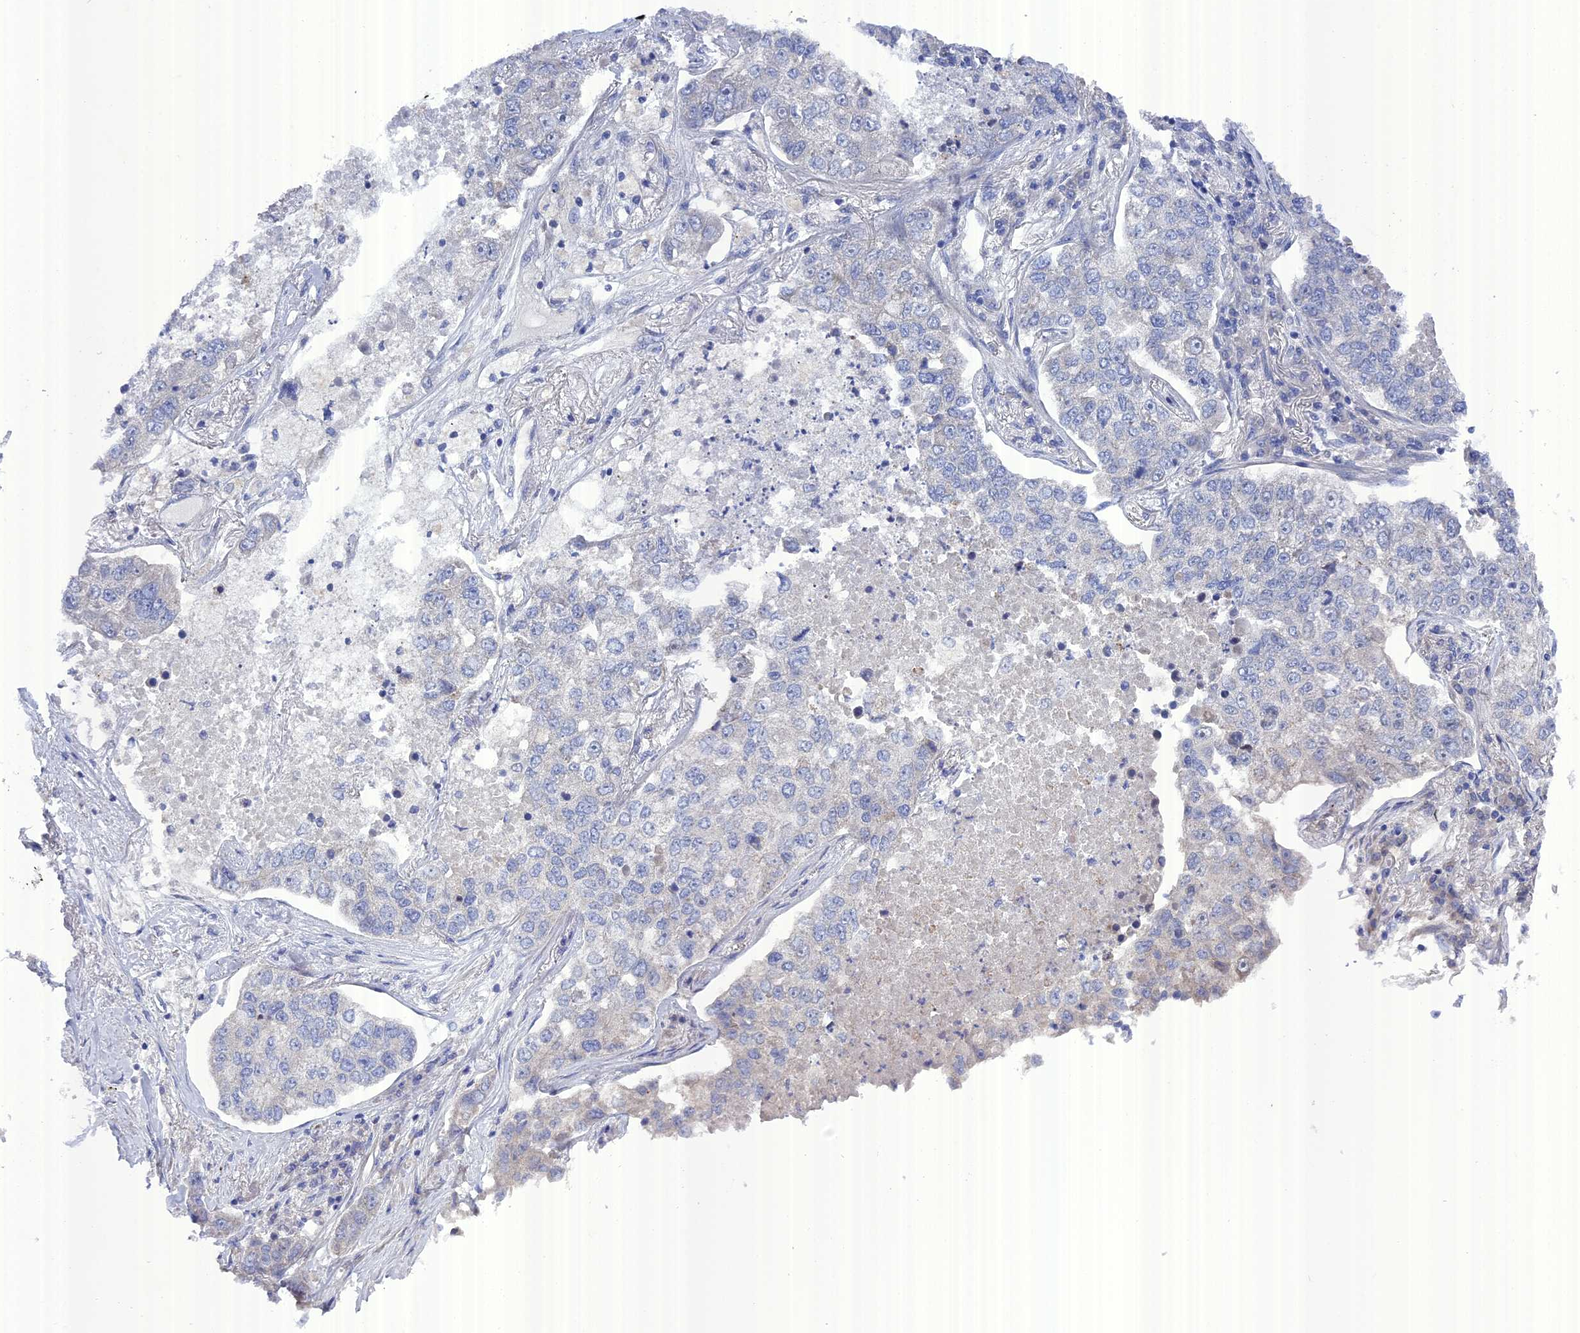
{"staining": {"intensity": "negative", "quantity": "none", "location": "none"}, "tissue": "lung cancer", "cell_type": "Tumor cells", "image_type": "cancer", "snomed": [{"axis": "morphology", "description": "Adenocarcinoma, NOS"}, {"axis": "topography", "description": "Lung"}], "caption": "Protein analysis of lung cancer displays no significant expression in tumor cells.", "gene": "TMEM161A", "patient": {"sex": "male", "age": 49}}